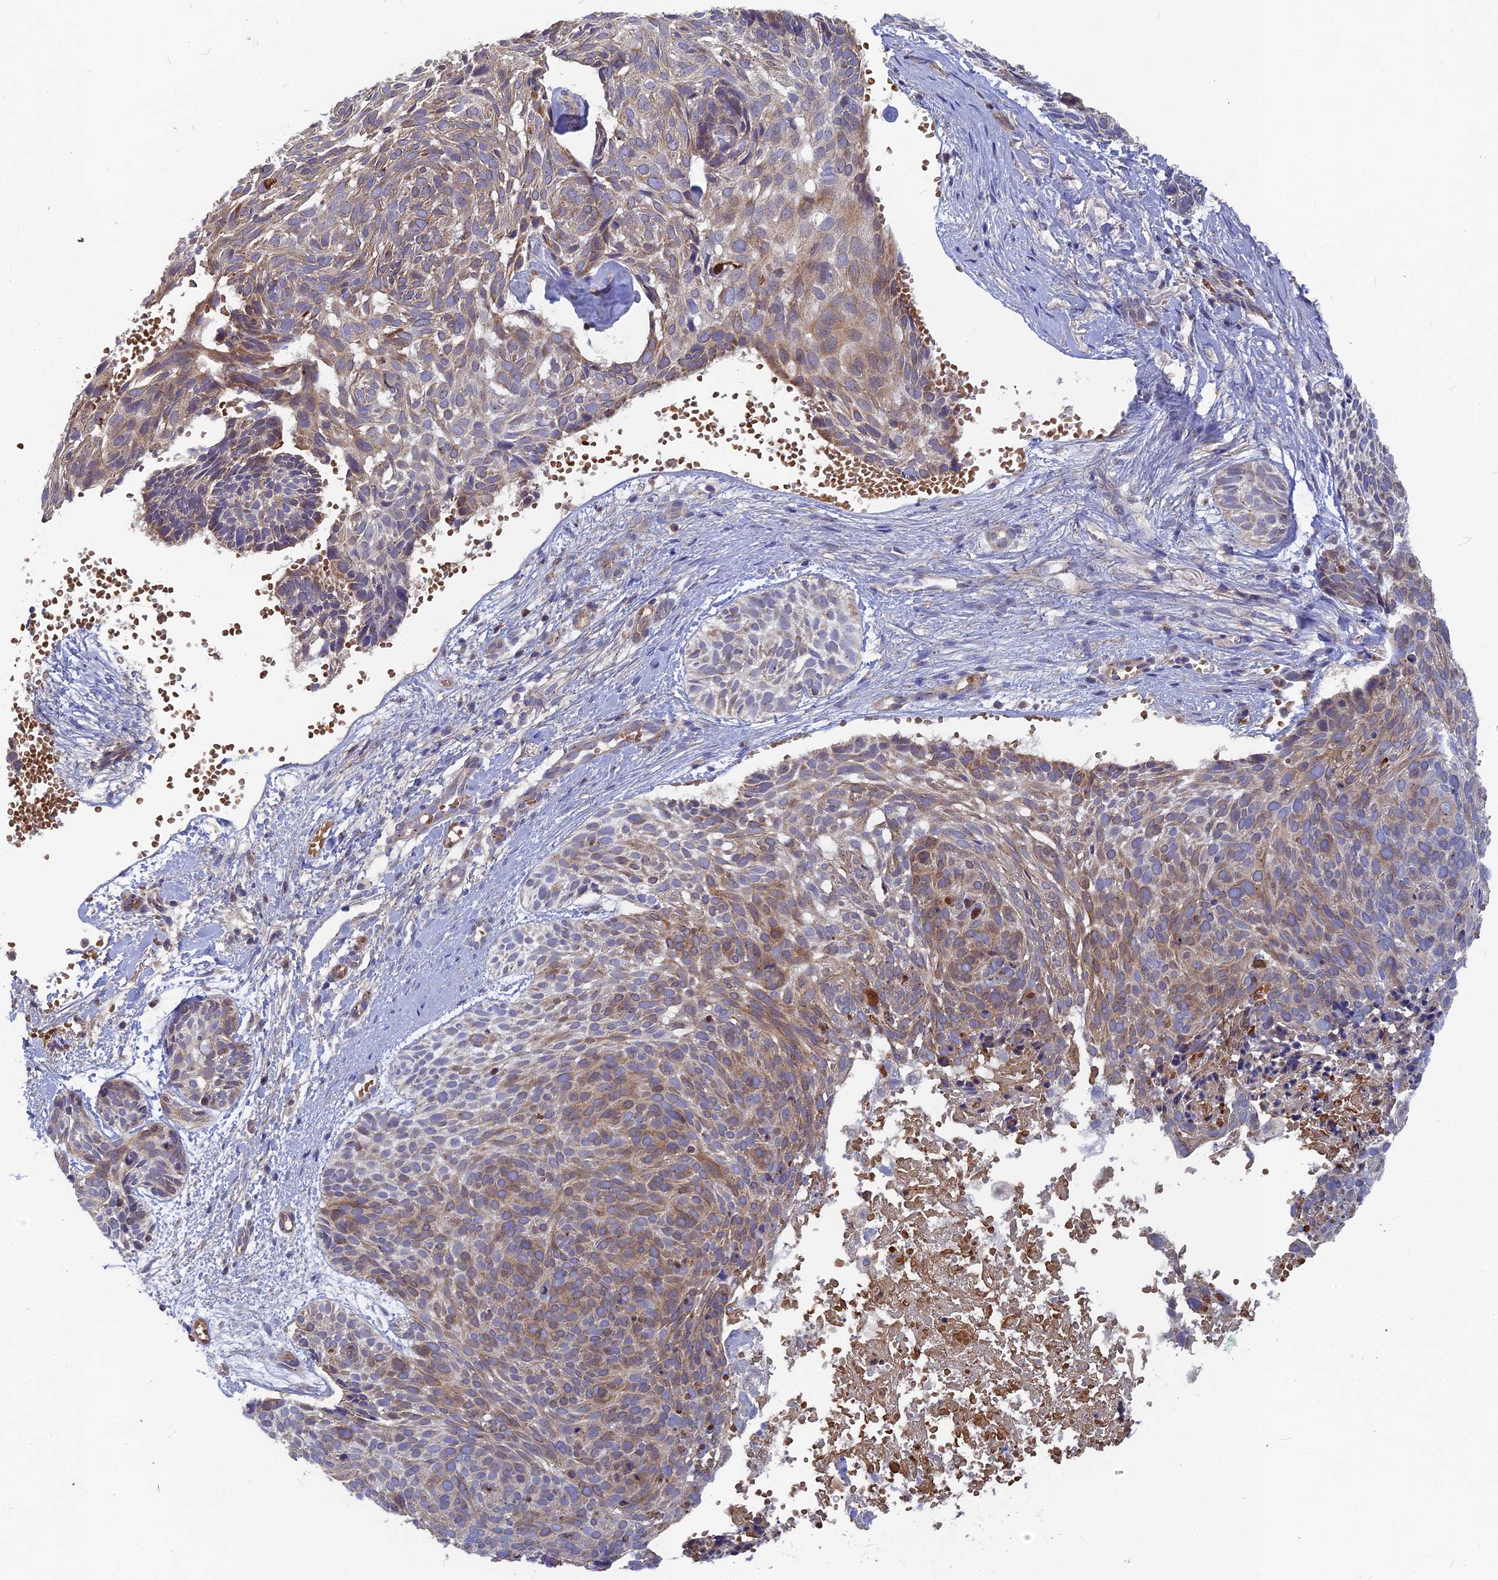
{"staining": {"intensity": "weak", "quantity": ">75%", "location": "cytoplasmic/membranous"}, "tissue": "skin cancer", "cell_type": "Tumor cells", "image_type": "cancer", "snomed": [{"axis": "morphology", "description": "Normal tissue, NOS"}, {"axis": "morphology", "description": "Basal cell carcinoma"}, {"axis": "topography", "description": "Skin"}], "caption": "A histopathology image of human basal cell carcinoma (skin) stained for a protein exhibits weak cytoplasmic/membranous brown staining in tumor cells.", "gene": "RPIA", "patient": {"sex": "male", "age": 66}}